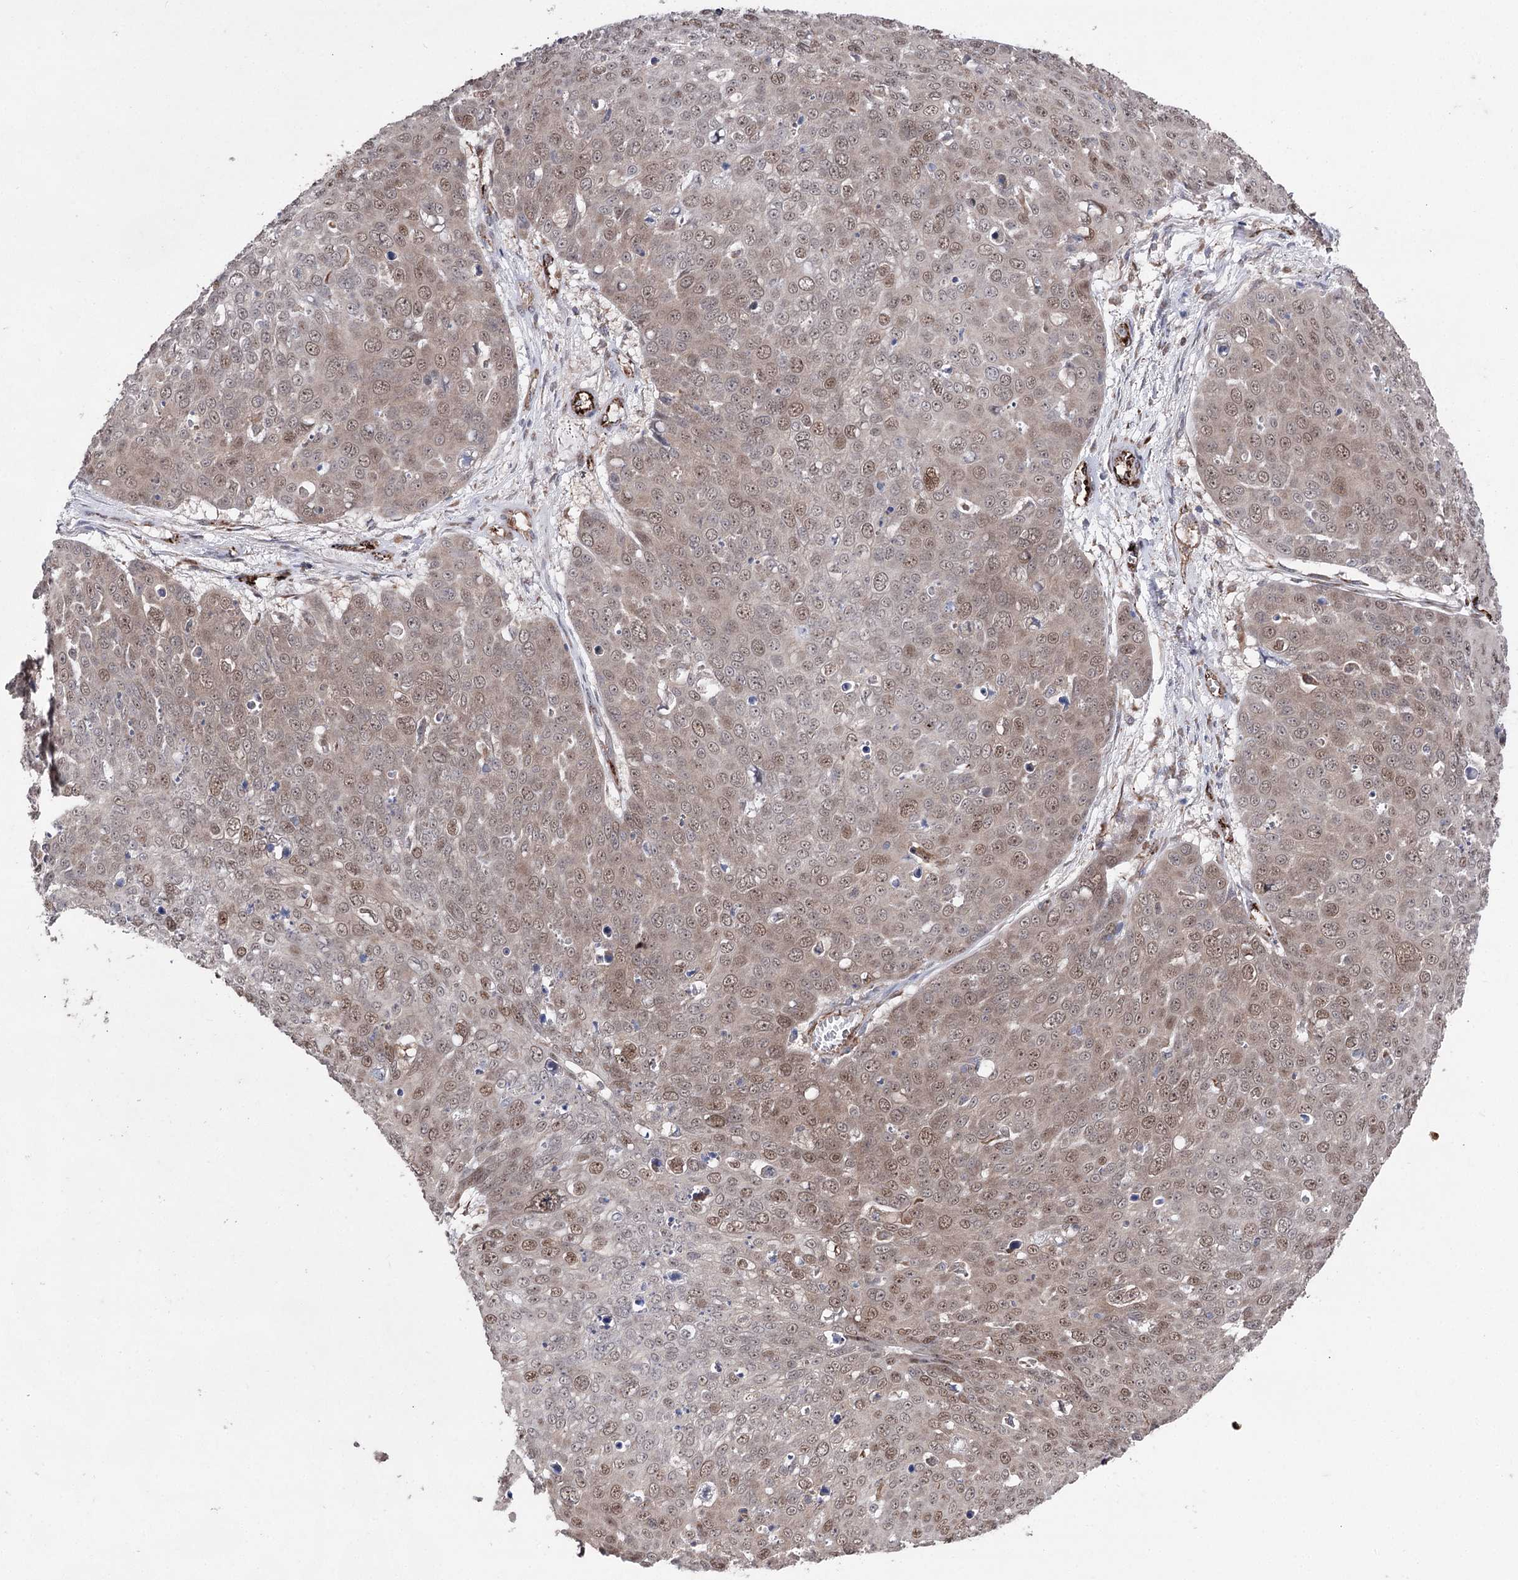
{"staining": {"intensity": "moderate", "quantity": ">75%", "location": "cytoplasmic/membranous,nuclear"}, "tissue": "skin cancer", "cell_type": "Tumor cells", "image_type": "cancer", "snomed": [{"axis": "morphology", "description": "Squamous cell carcinoma, NOS"}, {"axis": "topography", "description": "Skin"}], "caption": "Moderate cytoplasmic/membranous and nuclear protein staining is appreciated in about >75% of tumor cells in skin cancer.", "gene": "MIB1", "patient": {"sex": "male", "age": 71}}